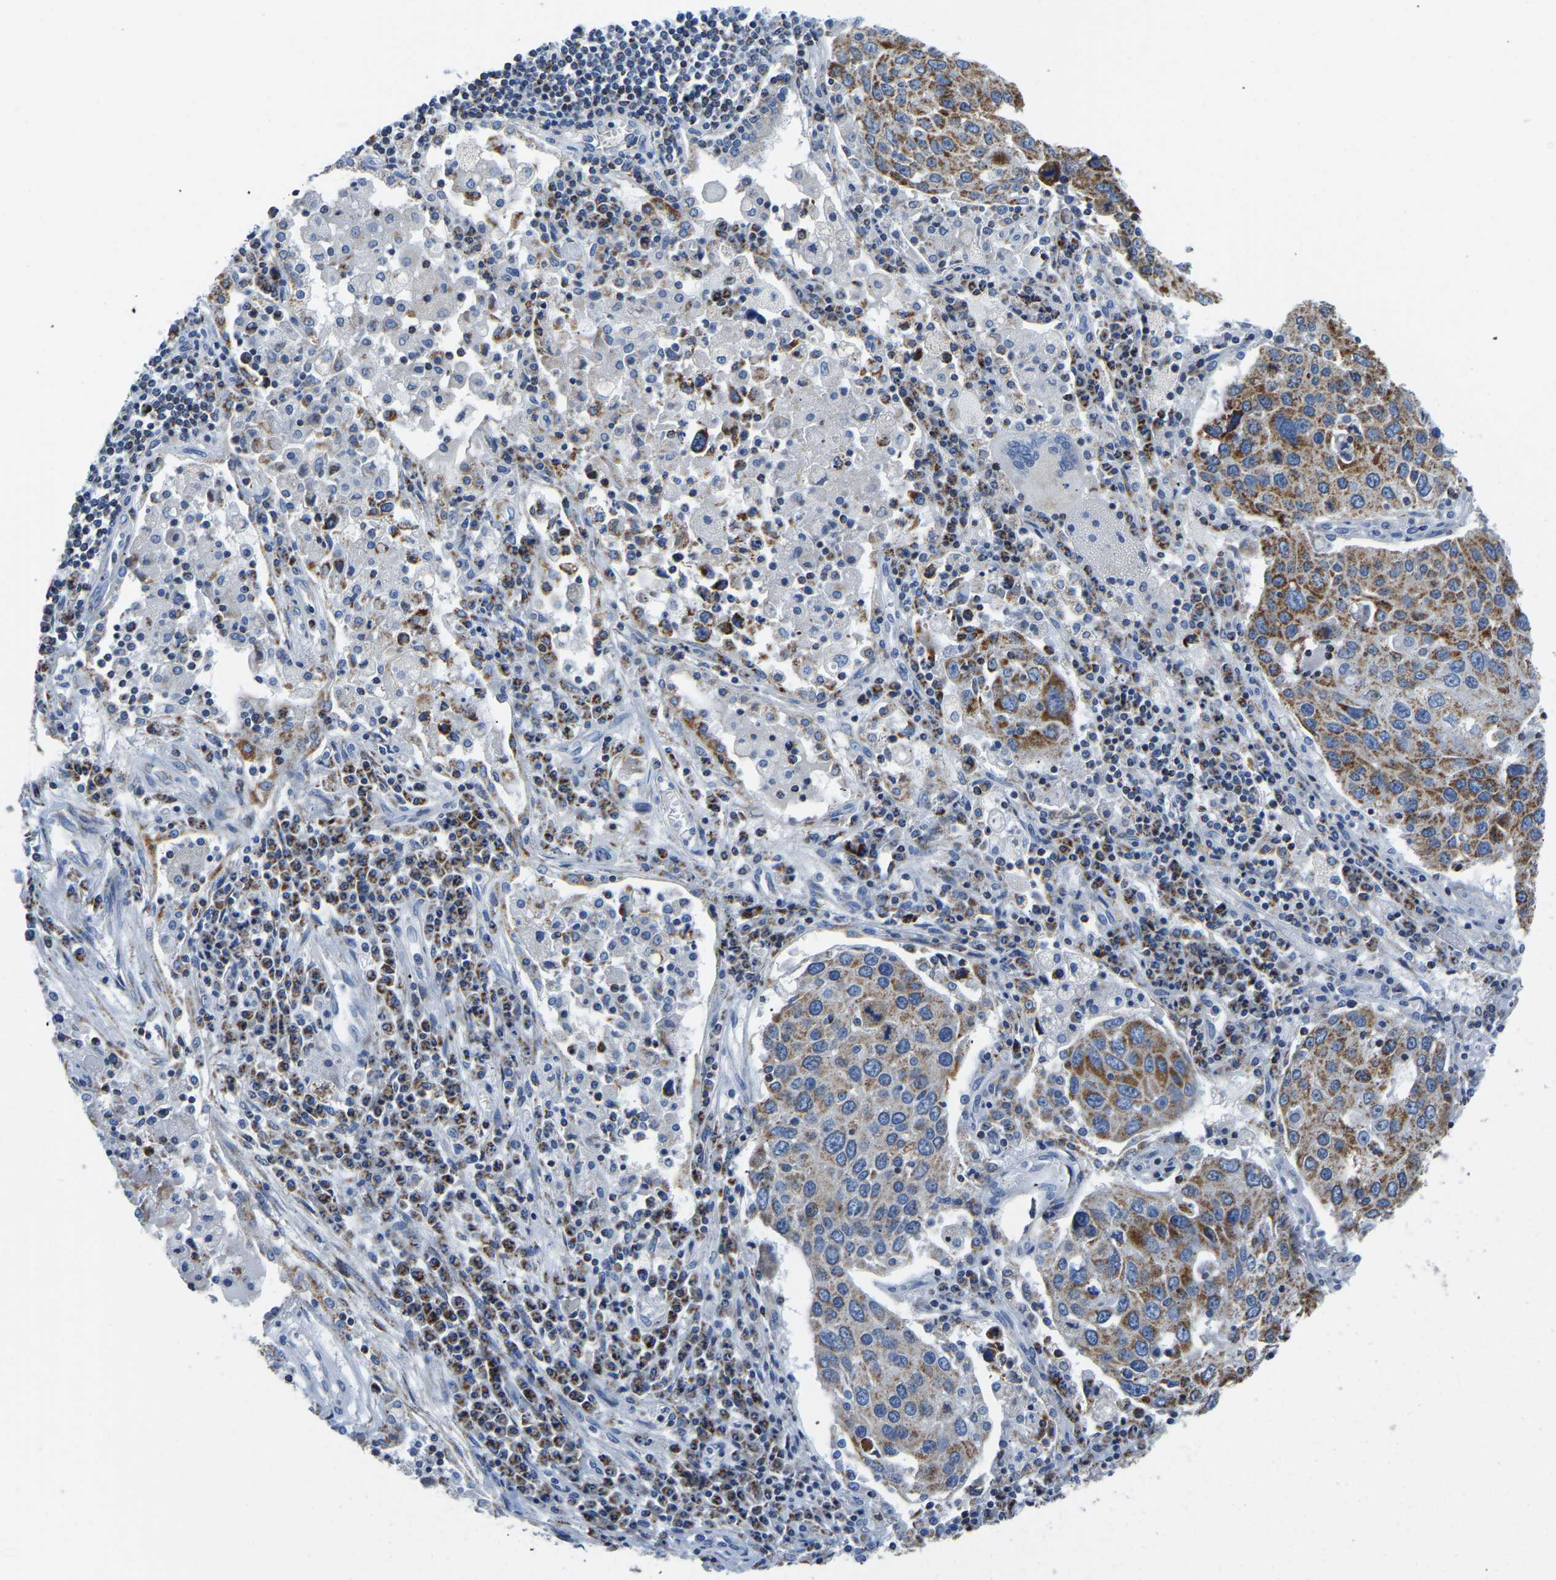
{"staining": {"intensity": "moderate", "quantity": ">75%", "location": "cytoplasmic/membranous"}, "tissue": "lung cancer", "cell_type": "Tumor cells", "image_type": "cancer", "snomed": [{"axis": "morphology", "description": "Squamous cell carcinoma, NOS"}, {"axis": "topography", "description": "Lung"}], "caption": "Protein expression analysis of squamous cell carcinoma (lung) exhibits moderate cytoplasmic/membranous positivity in approximately >75% of tumor cells.", "gene": "SFXN1", "patient": {"sex": "male", "age": 65}}